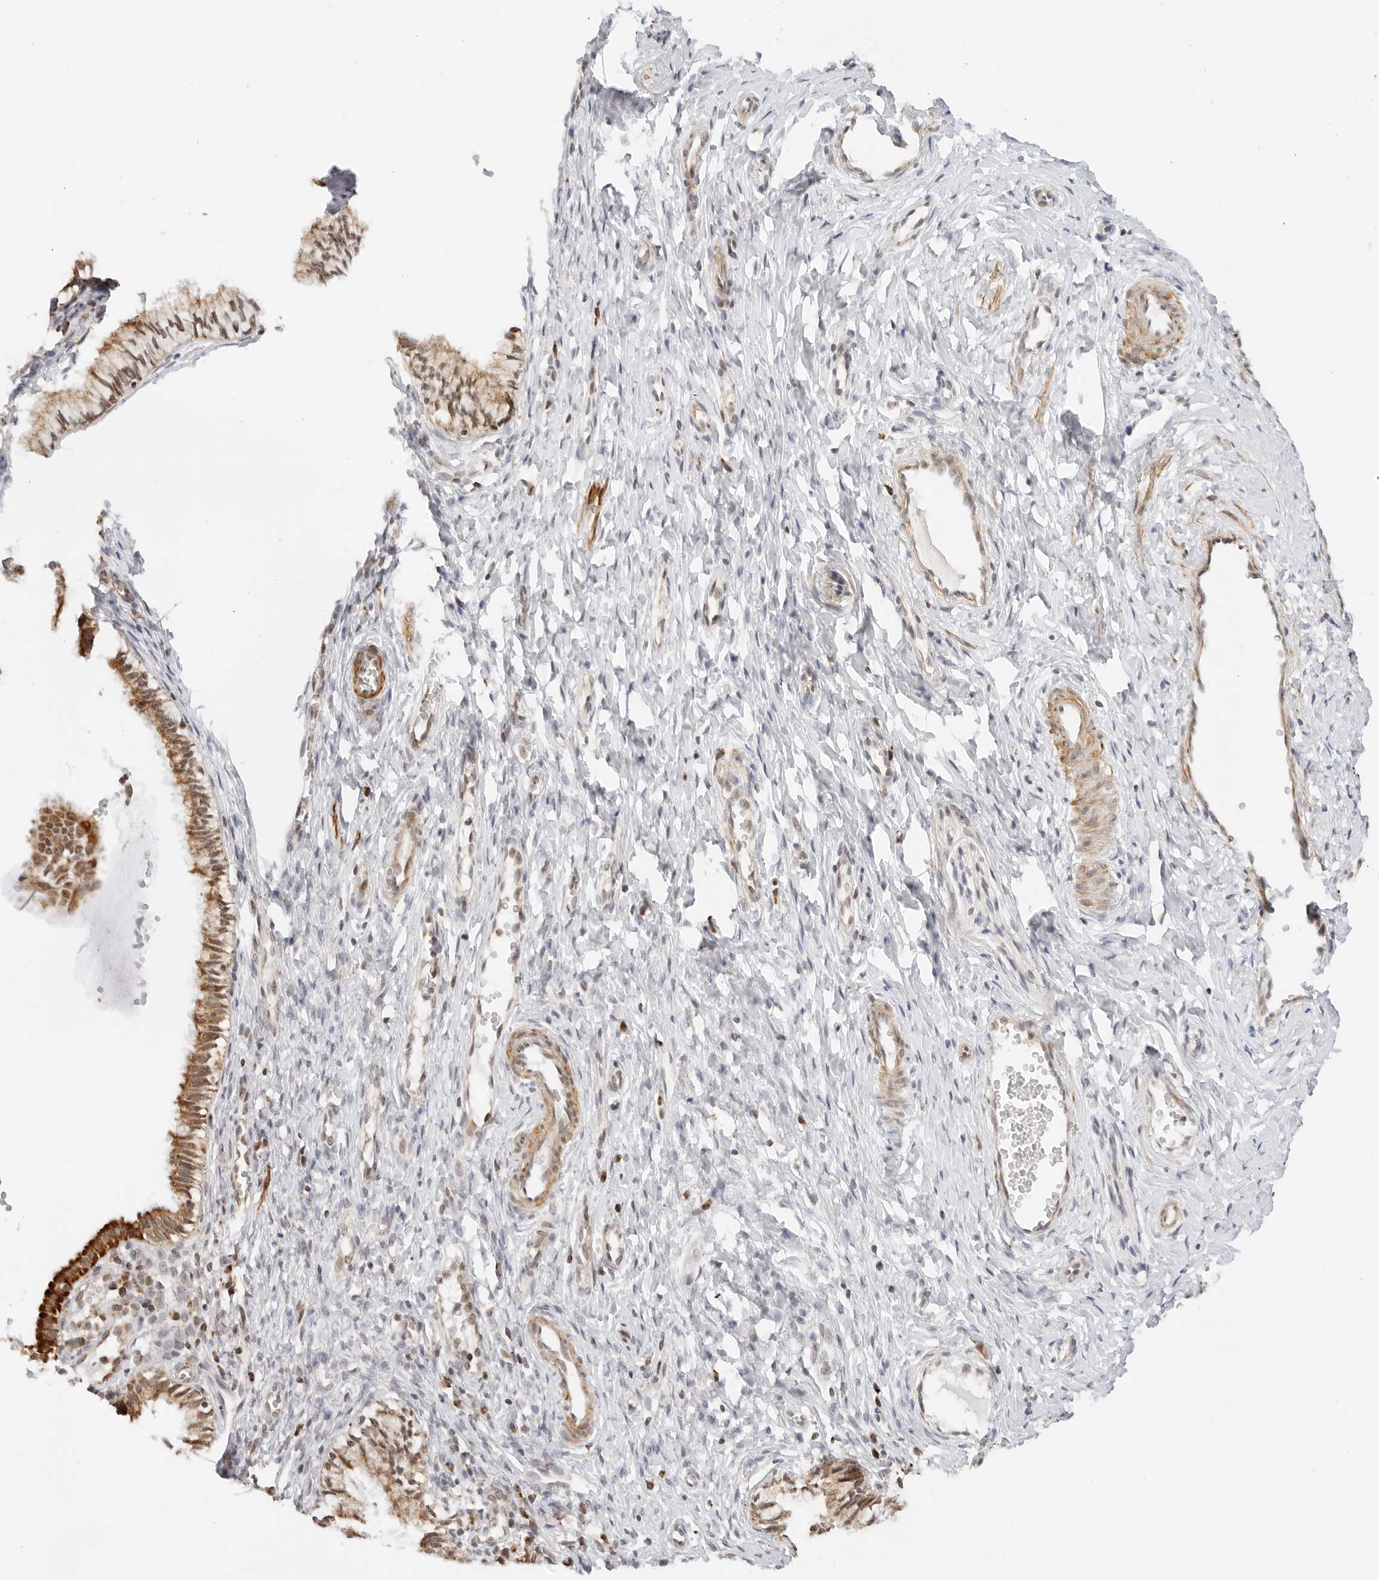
{"staining": {"intensity": "moderate", "quantity": ">75%", "location": "cytoplasmic/membranous,nuclear"}, "tissue": "cervix", "cell_type": "Glandular cells", "image_type": "normal", "snomed": [{"axis": "morphology", "description": "Normal tissue, NOS"}, {"axis": "topography", "description": "Cervix"}], "caption": "A brown stain highlights moderate cytoplasmic/membranous,nuclear expression of a protein in glandular cells of benign cervix.", "gene": "GORAB", "patient": {"sex": "female", "age": 27}}